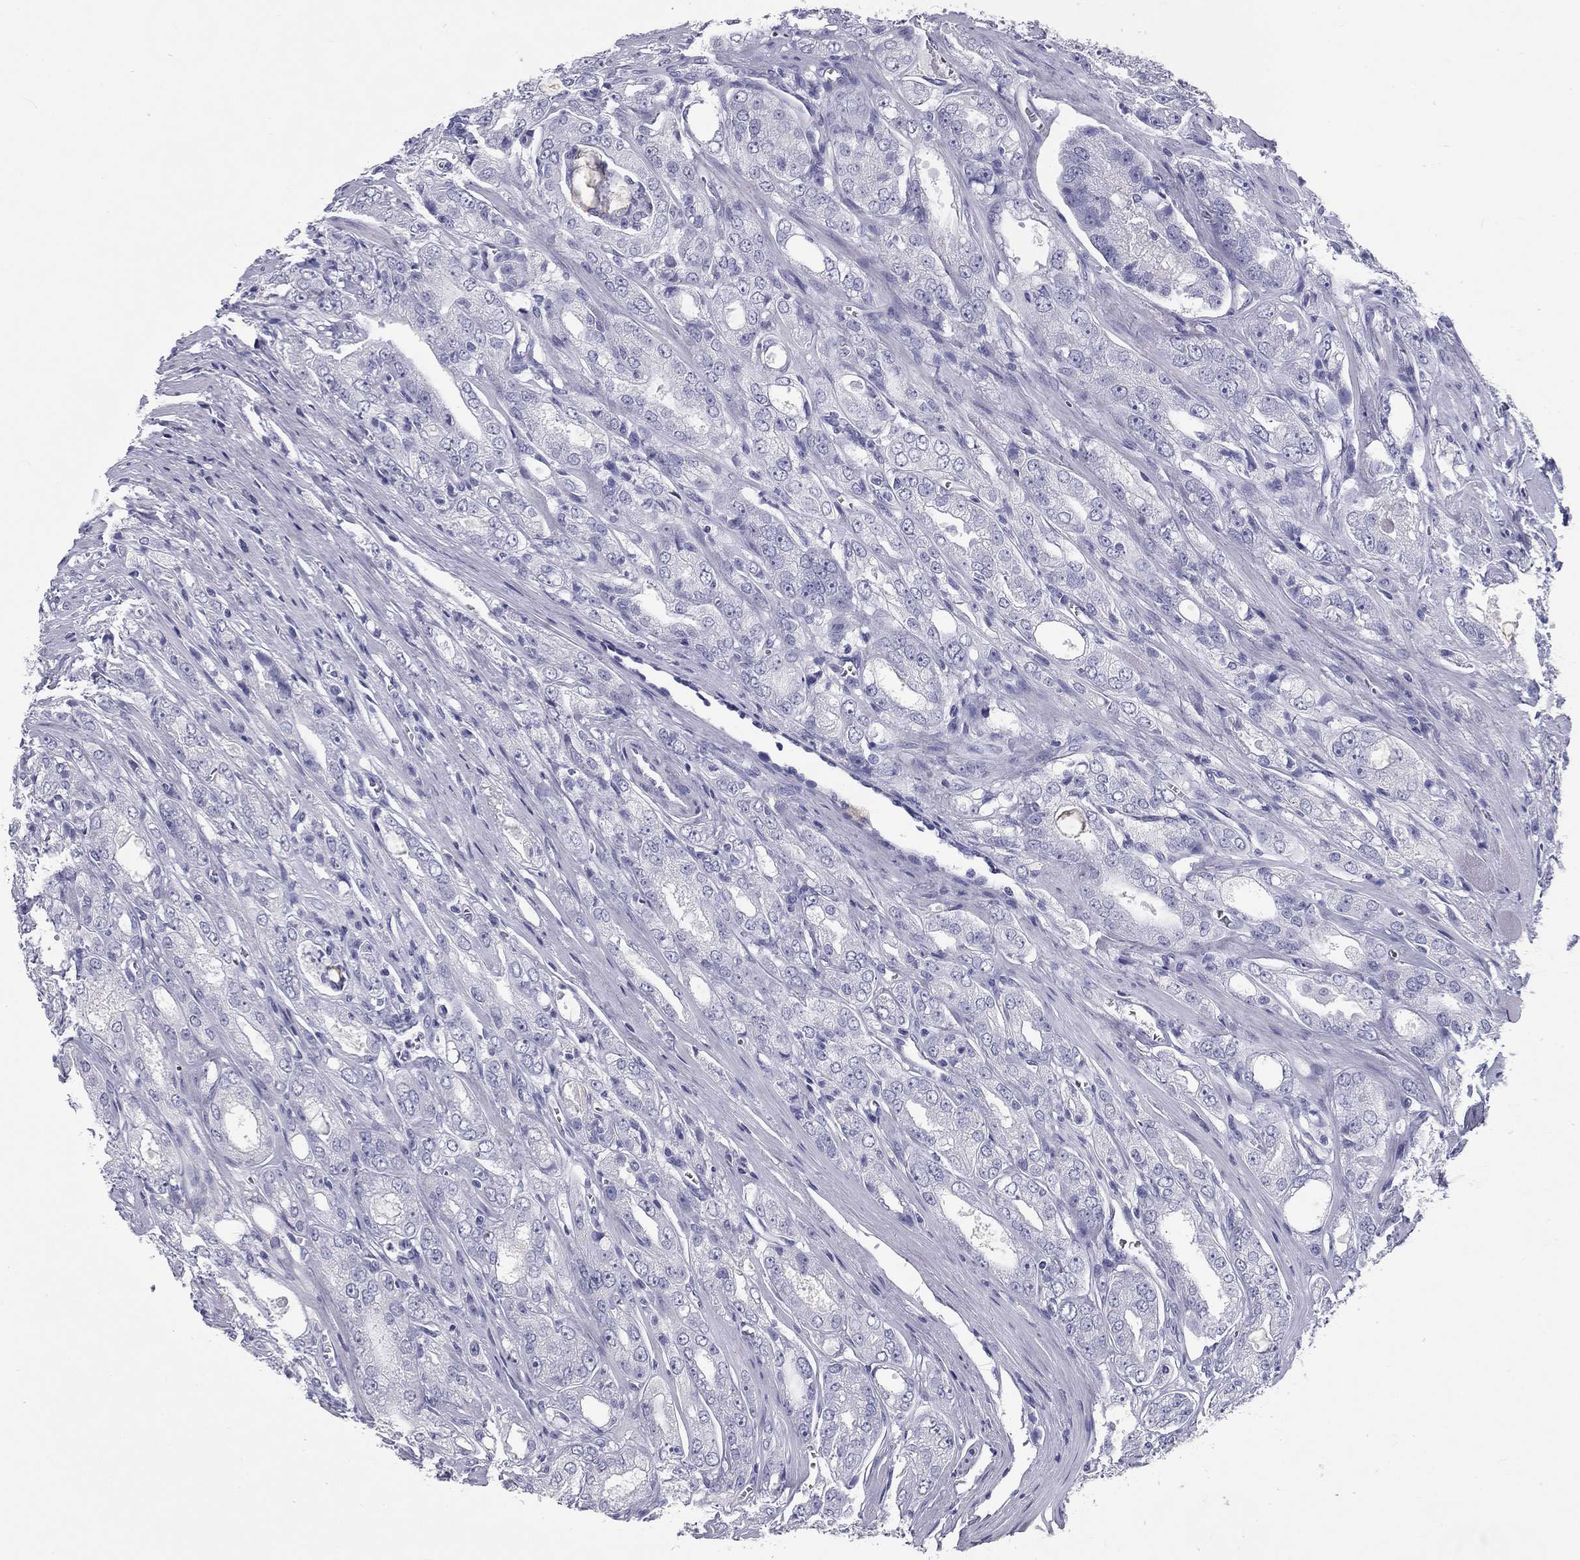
{"staining": {"intensity": "negative", "quantity": "none", "location": "none"}, "tissue": "prostate cancer", "cell_type": "Tumor cells", "image_type": "cancer", "snomed": [{"axis": "morphology", "description": "Adenocarcinoma, NOS"}, {"axis": "morphology", "description": "Adenocarcinoma, High grade"}, {"axis": "topography", "description": "Prostate"}], "caption": "The immunohistochemistry histopathology image has no significant positivity in tumor cells of prostate adenocarcinoma tissue.", "gene": "DNALI1", "patient": {"sex": "male", "age": 70}}